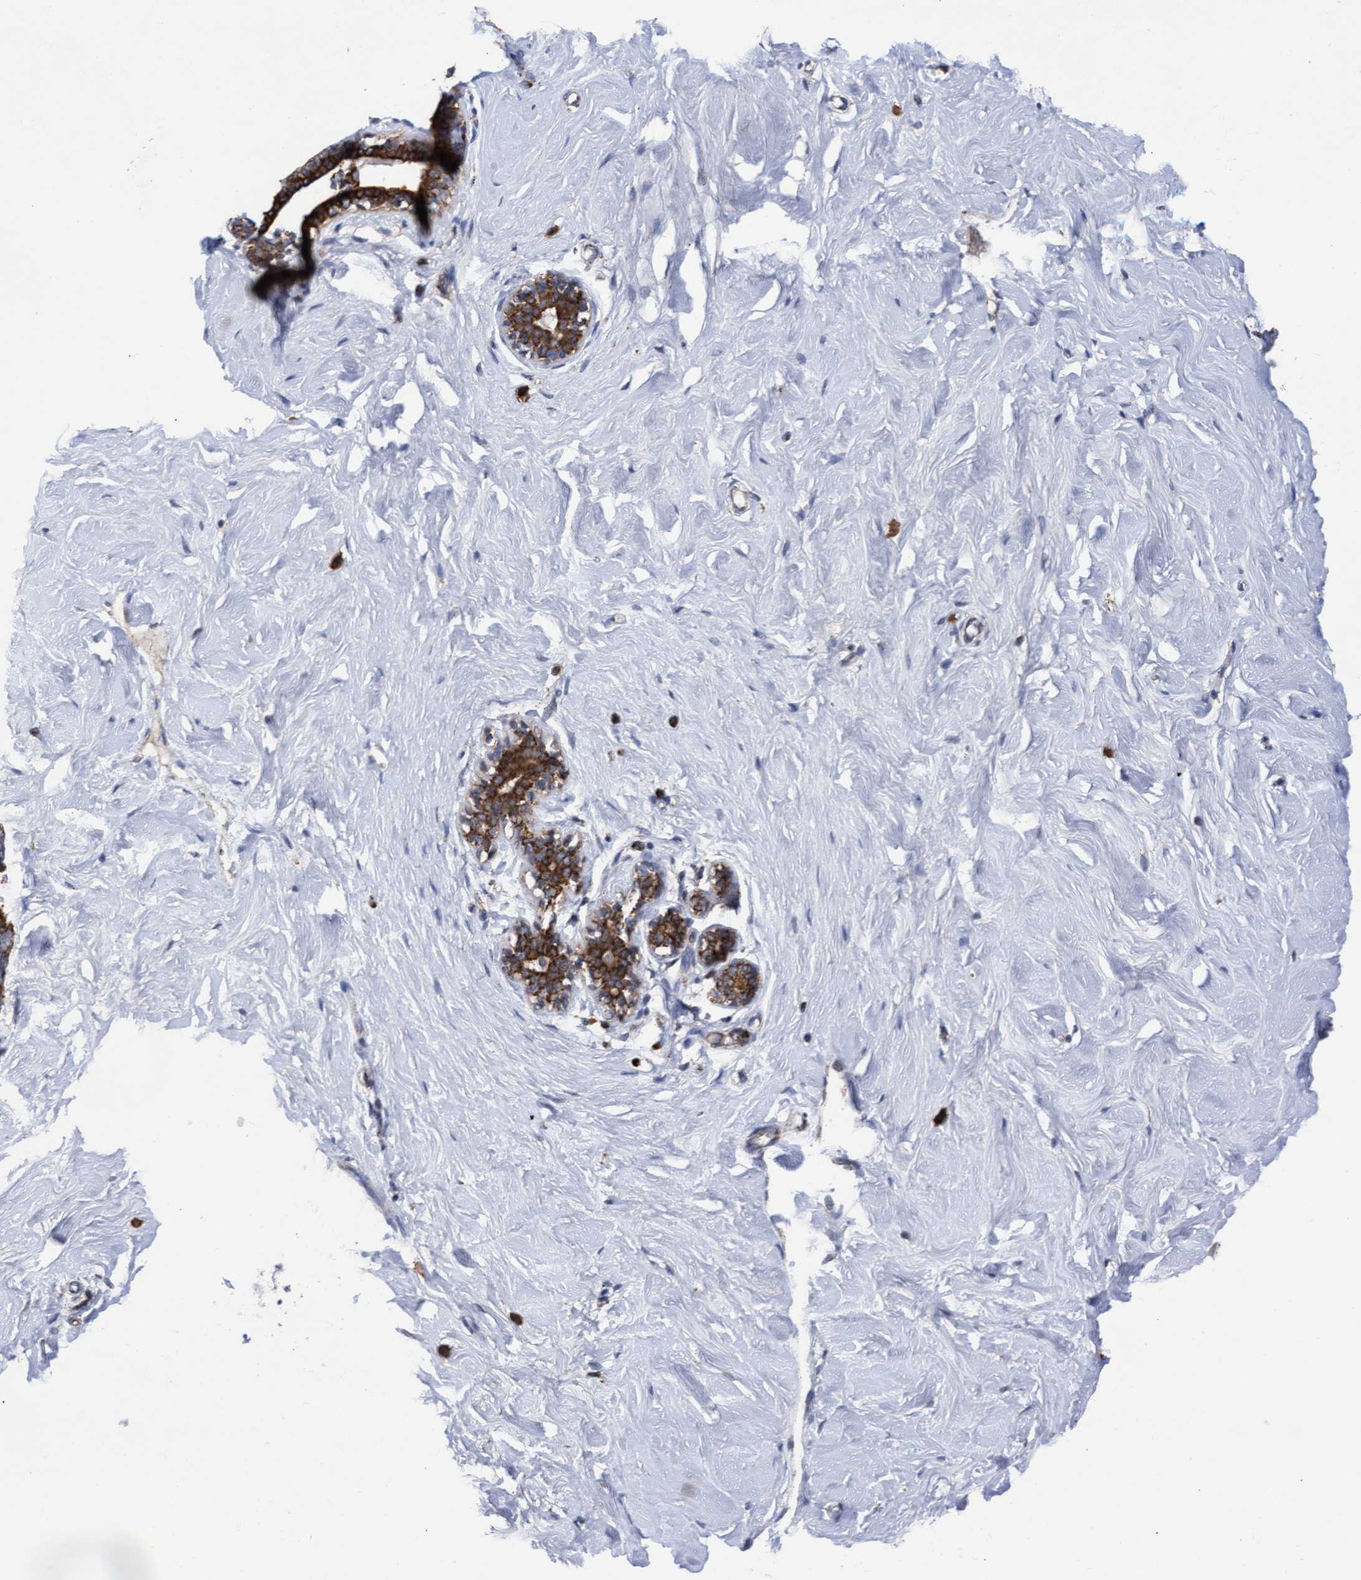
{"staining": {"intensity": "weak", "quantity": "<25%", "location": "cytoplasmic/membranous"}, "tissue": "breast", "cell_type": "Adipocytes", "image_type": "normal", "snomed": [{"axis": "morphology", "description": "Normal tissue, NOS"}, {"axis": "topography", "description": "Breast"}], "caption": "Immunohistochemical staining of unremarkable human breast exhibits no significant staining in adipocytes. (DAB immunohistochemistry (IHC), high magnification).", "gene": "MRPL38", "patient": {"sex": "female", "age": 23}}